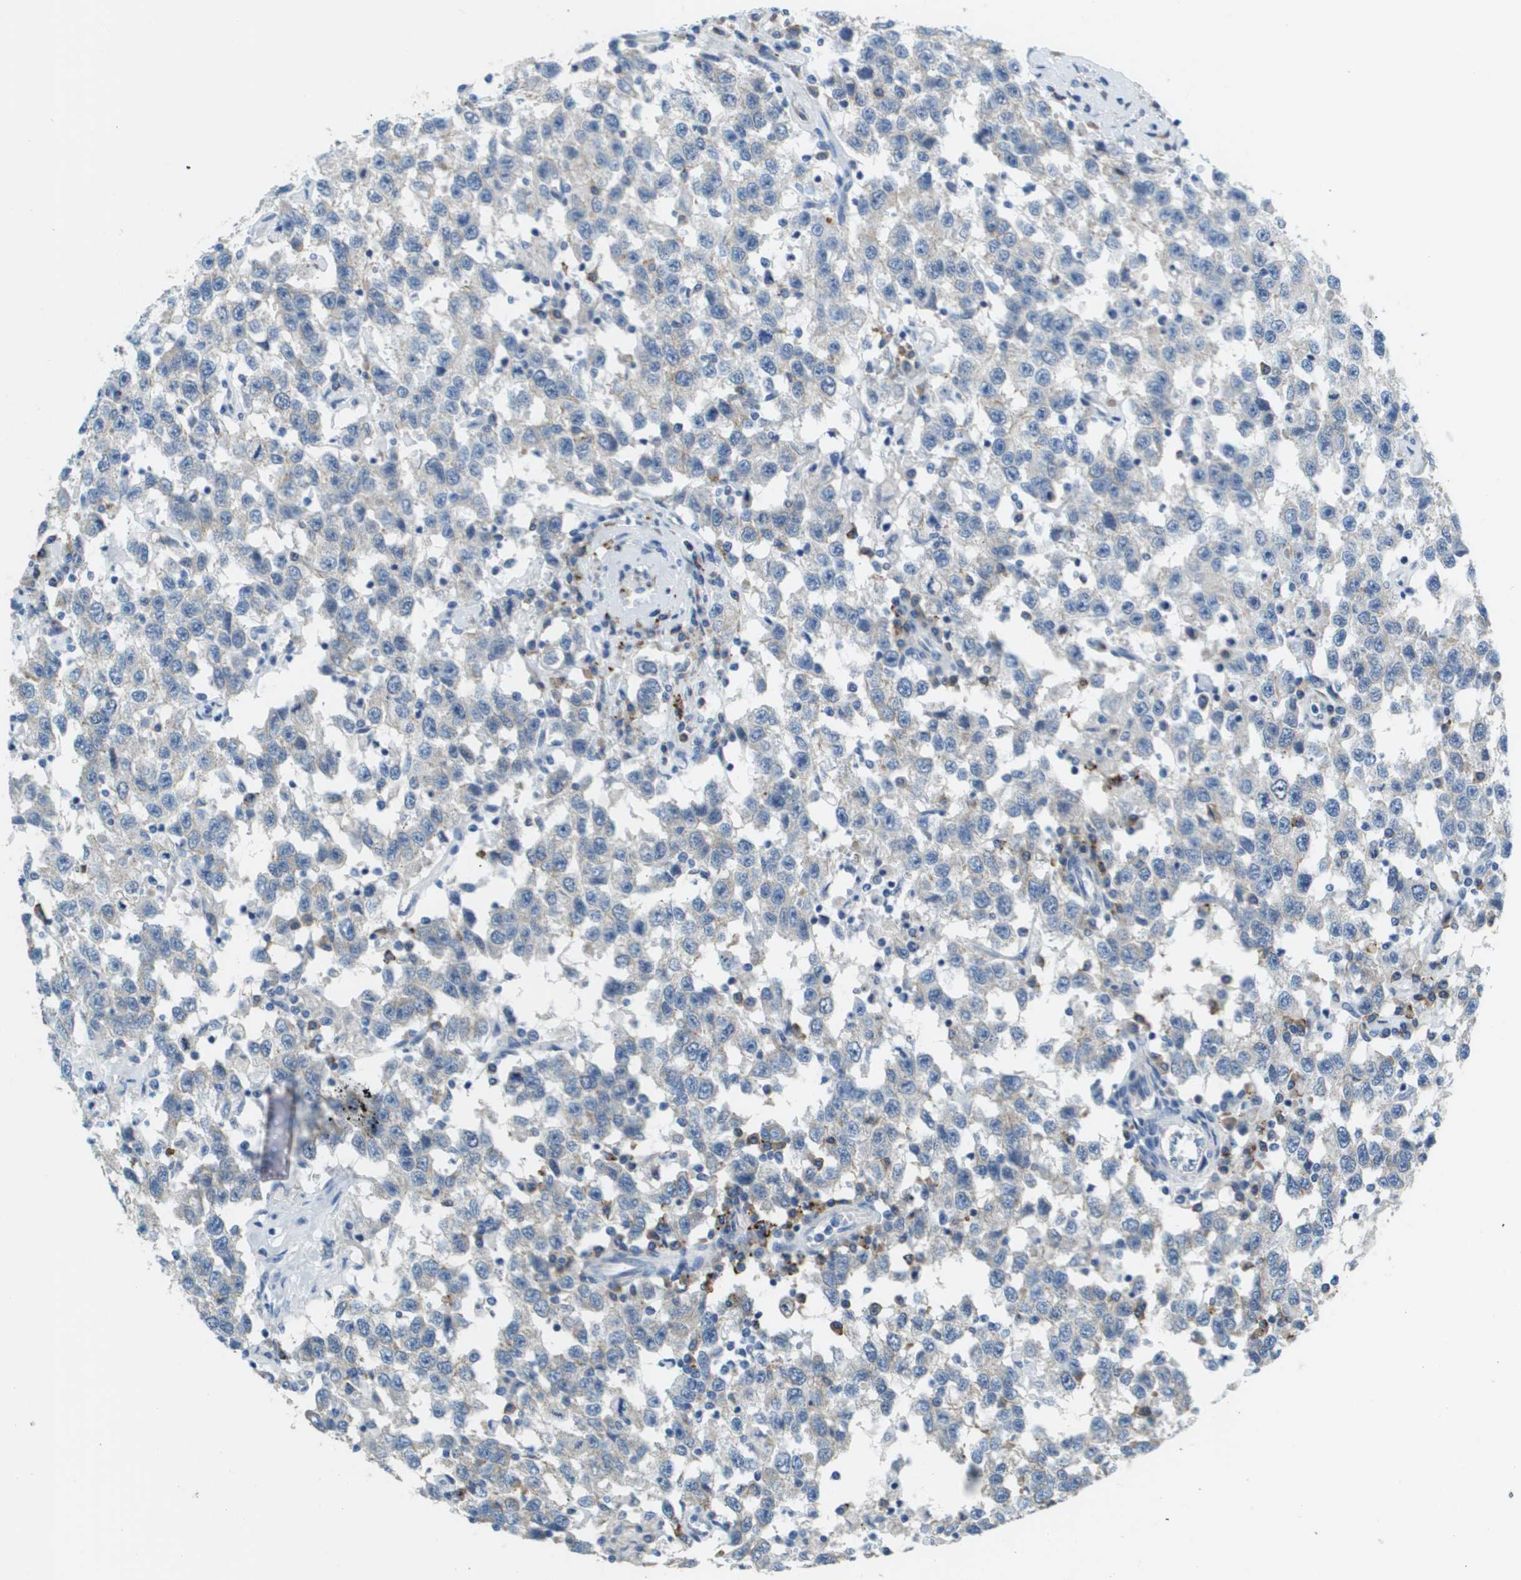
{"staining": {"intensity": "negative", "quantity": "none", "location": "none"}, "tissue": "testis cancer", "cell_type": "Tumor cells", "image_type": "cancer", "snomed": [{"axis": "morphology", "description": "Seminoma, NOS"}, {"axis": "topography", "description": "Testis"}], "caption": "Tumor cells are negative for protein expression in human testis cancer.", "gene": "SDC1", "patient": {"sex": "male", "age": 41}}